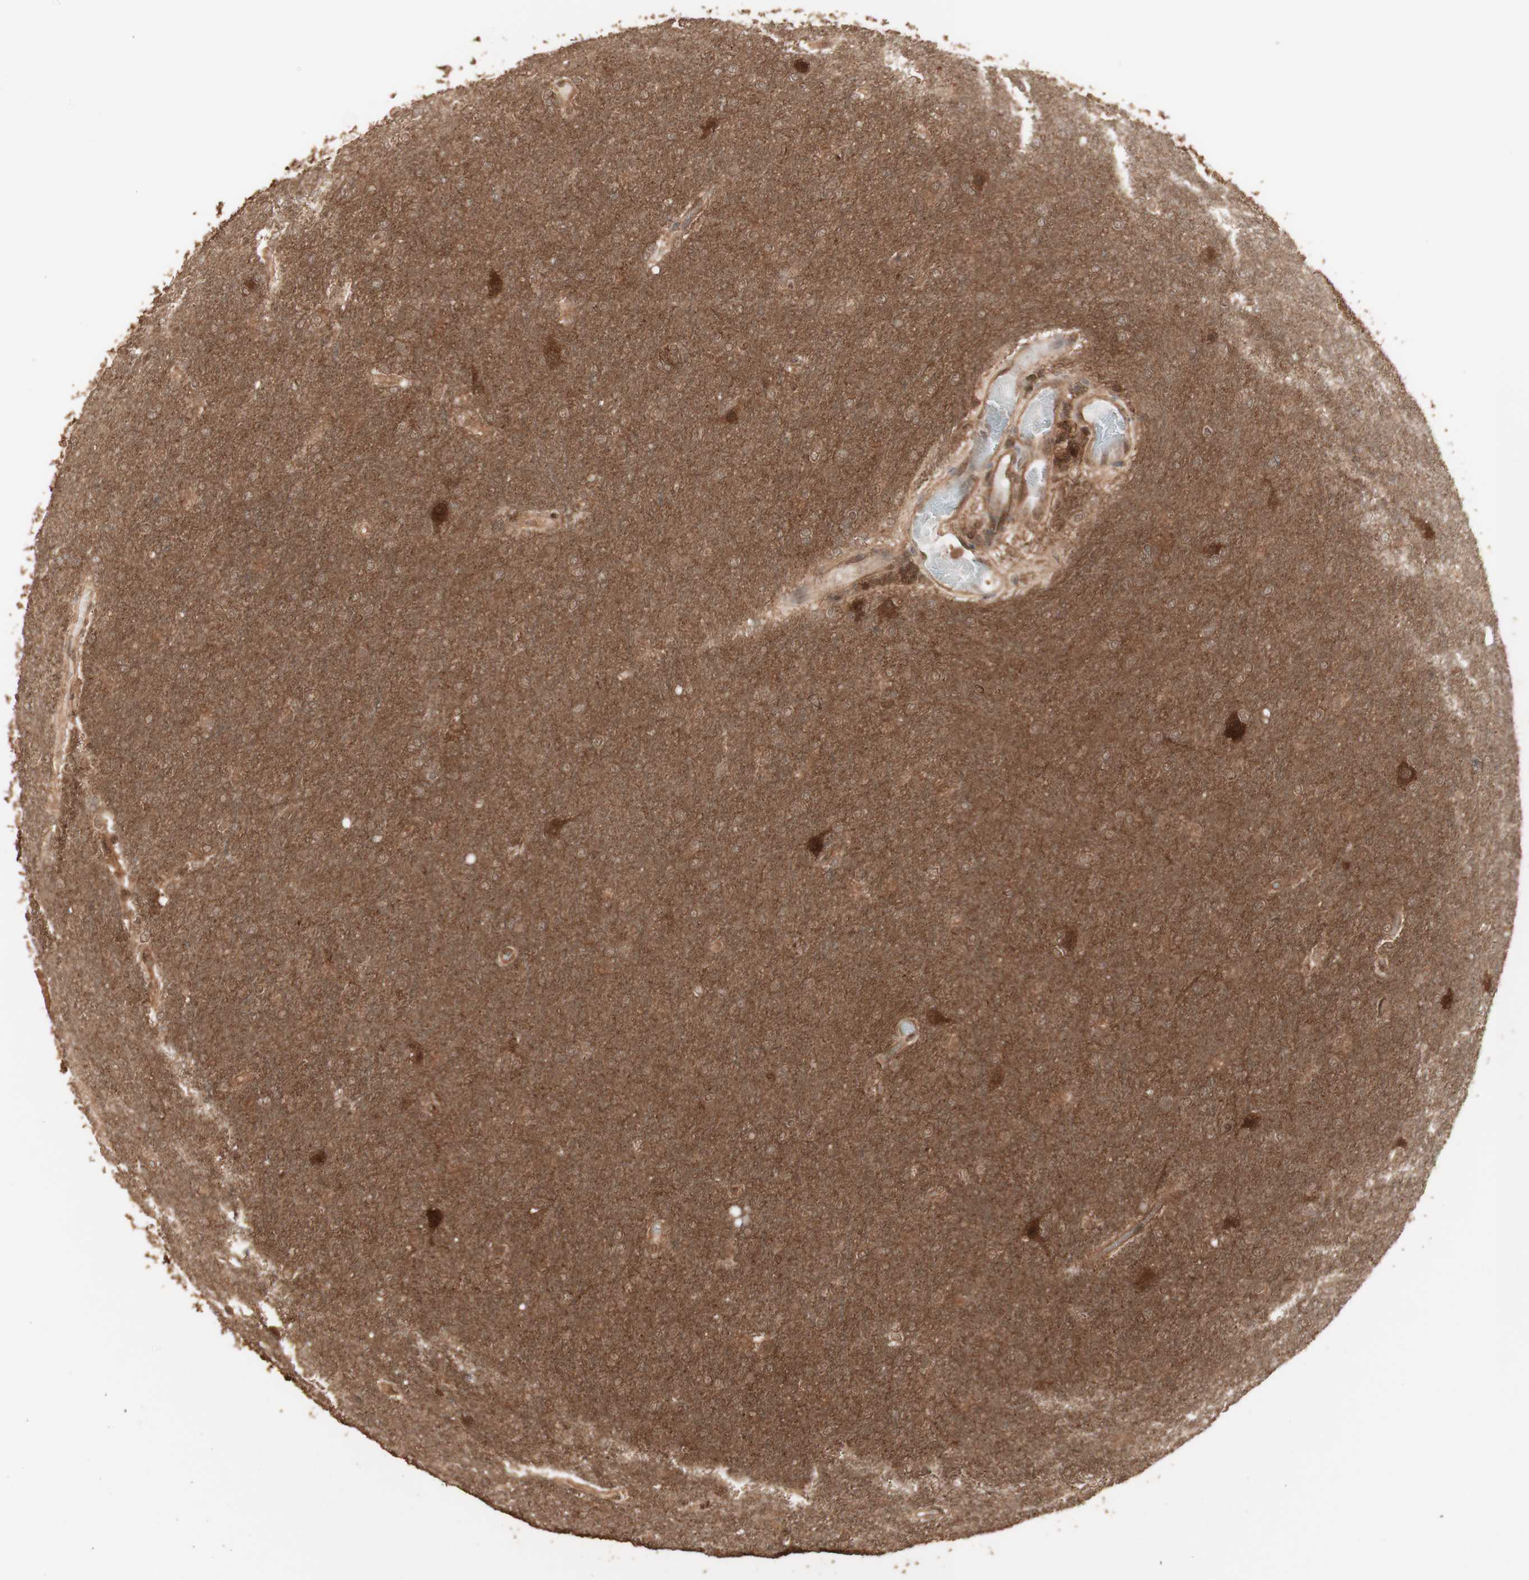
{"staining": {"intensity": "strong", "quantity": "<25%", "location": "cytoplasmic/membranous,nuclear"}, "tissue": "glioma", "cell_type": "Tumor cells", "image_type": "cancer", "snomed": [{"axis": "morphology", "description": "Glioma, malignant, High grade"}, {"axis": "topography", "description": "Cerebral cortex"}], "caption": "Immunohistochemistry of glioma shows medium levels of strong cytoplasmic/membranous and nuclear expression in approximately <25% of tumor cells.", "gene": "YWHAB", "patient": {"sex": "female", "age": 36}}